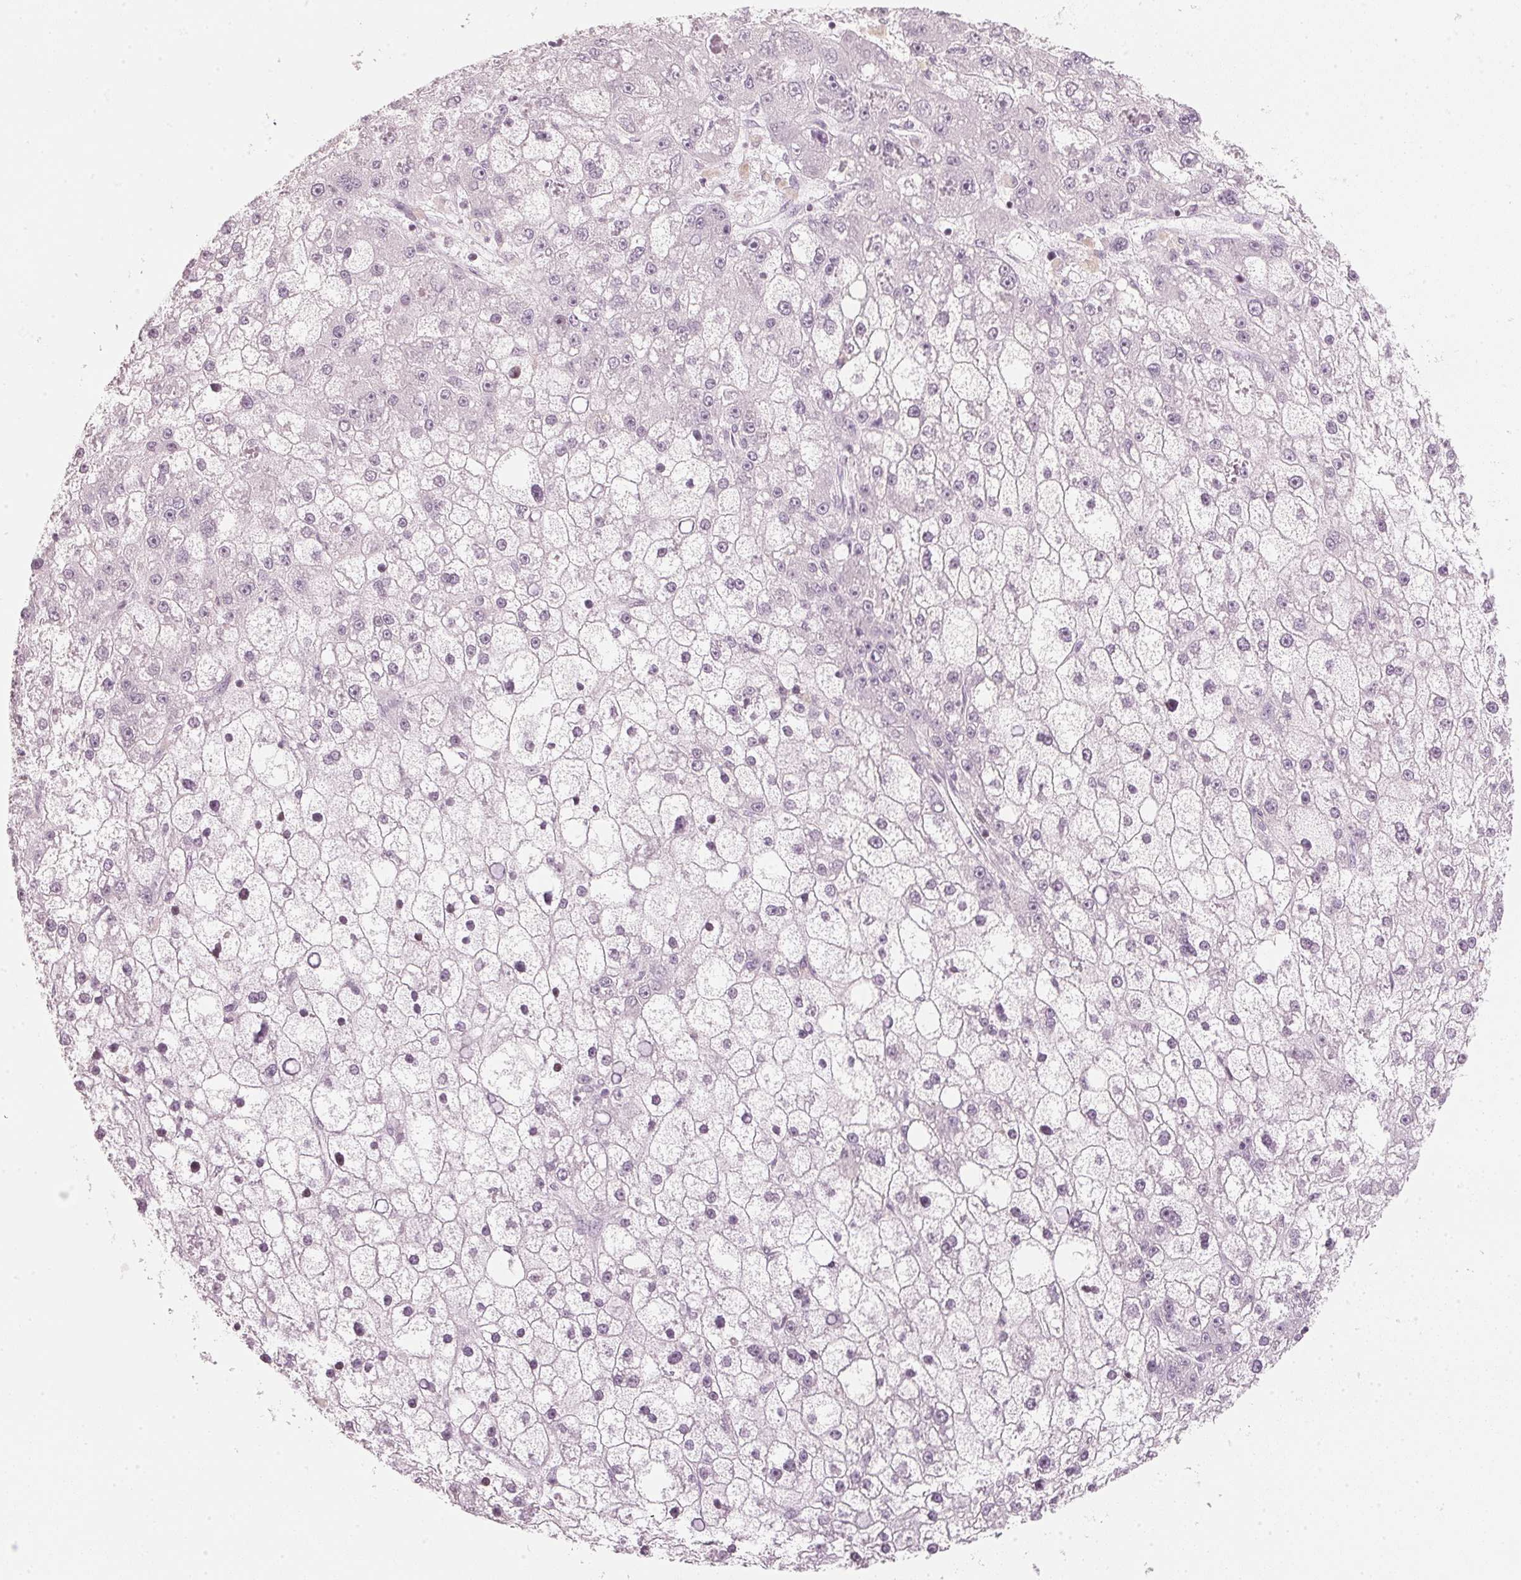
{"staining": {"intensity": "negative", "quantity": "none", "location": "none"}, "tissue": "liver cancer", "cell_type": "Tumor cells", "image_type": "cancer", "snomed": [{"axis": "morphology", "description": "Carcinoma, Hepatocellular, NOS"}, {"axis": "topography", "description": "Liver"}], "caption": "IHC photomicrograph of liver cancer stained for a protein (brown), which reveals no staining in tumor cells.", "gene": "SFRP4", "patient": {"sex": "male", "age": 67}}